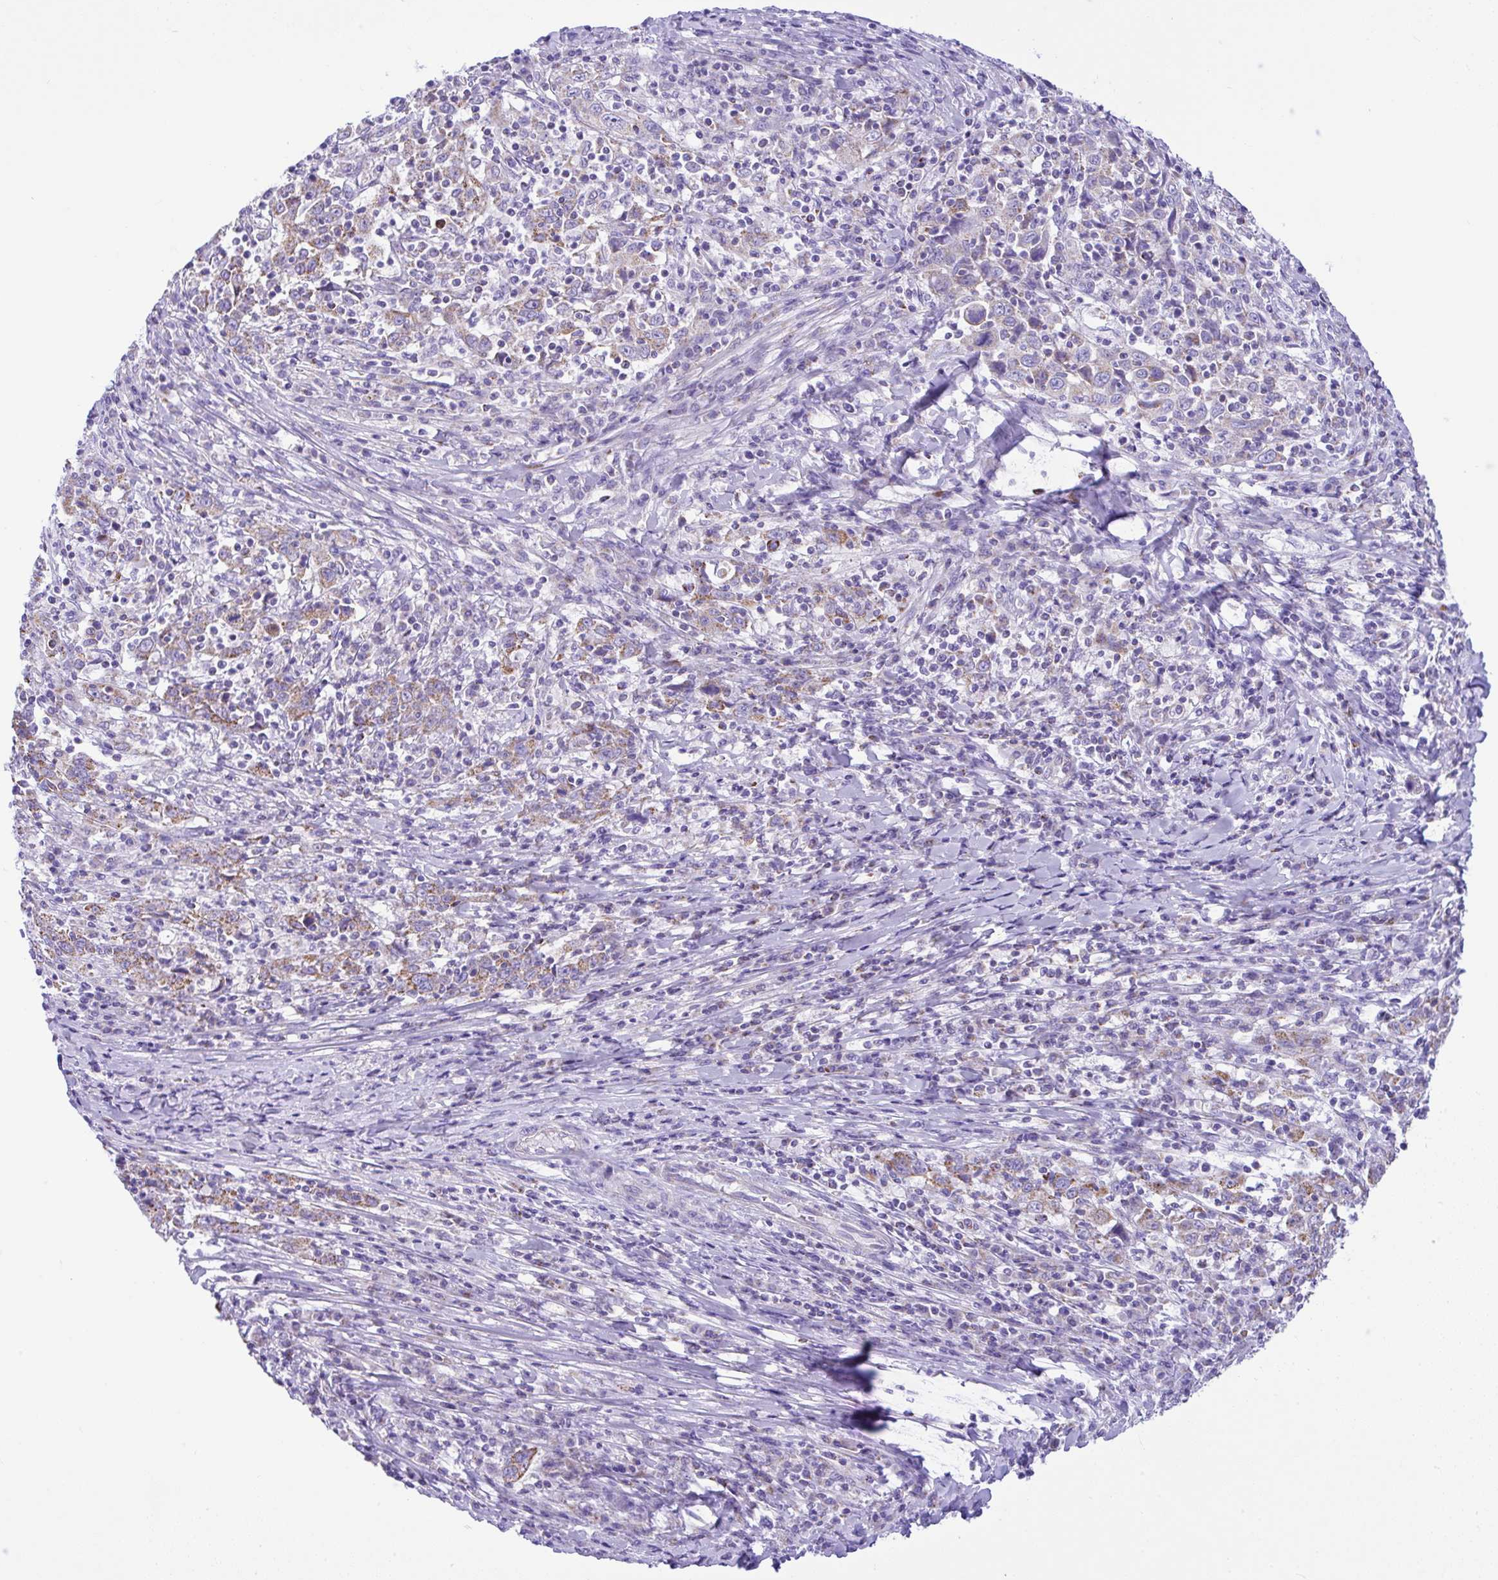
{"staining": {"intensity": "moderate", "quantity": "25%-75%", "location": "cytoplasmic/membranous"}, "tissue": "cervical cancer", "cell_type": "Tumor cells", "image_type": "cancer", "snomed": [{"axis": "morphology", "description": "Squamous cell carcinoma, NOS"}, {"axis": "topography", "description": "Cervix"}], "caption": "Tumor cells show moderate cytoplasmic/membranous expression in approximately 25%-75% of cells in cervical cancer.", "gene": "SLC13A1", "patient": {"sex": "female", "age": 46}}